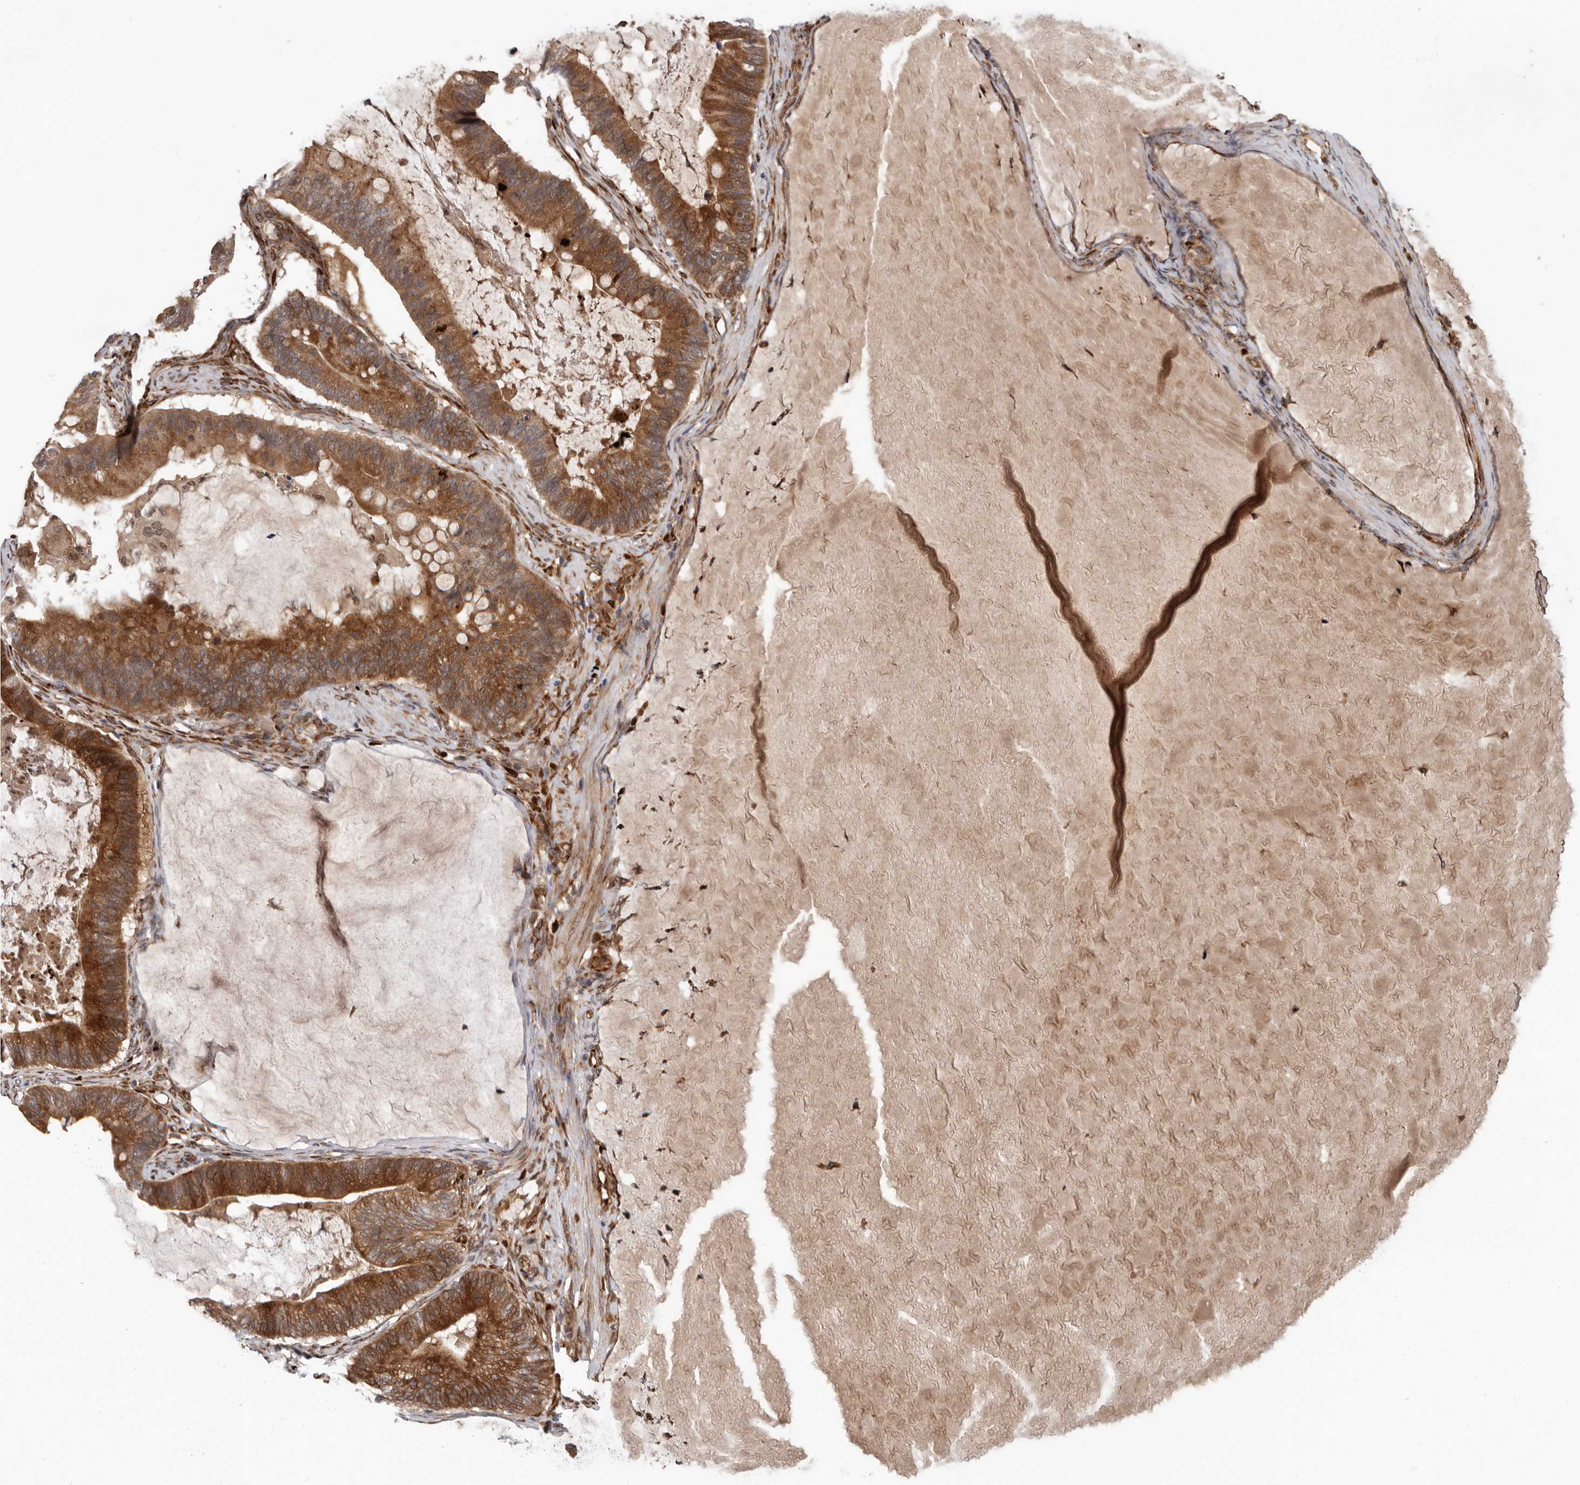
{"staining": {"intensity": "moderate", "quantity": ">75%", "location": "cytoplasmic/membranous"}, "tissue": "ovarian cancer", "cell_type": "Tumor cells", "image_type": "cancer", "snomed": [{"axis": "morphology", "description": "Cystadenocarcinoma, mucinous, NOS"}, {"axis": "topography", "description": "Ovary"}], "caption": "Moderate cytoplasmic/membranous protein staining is identified in about >75% of tumor cells in ovarian cancer (mucinous cystadenocarcinoma).", "gene": "MTF1", "patient": {"sex": "female", "age": 61}}